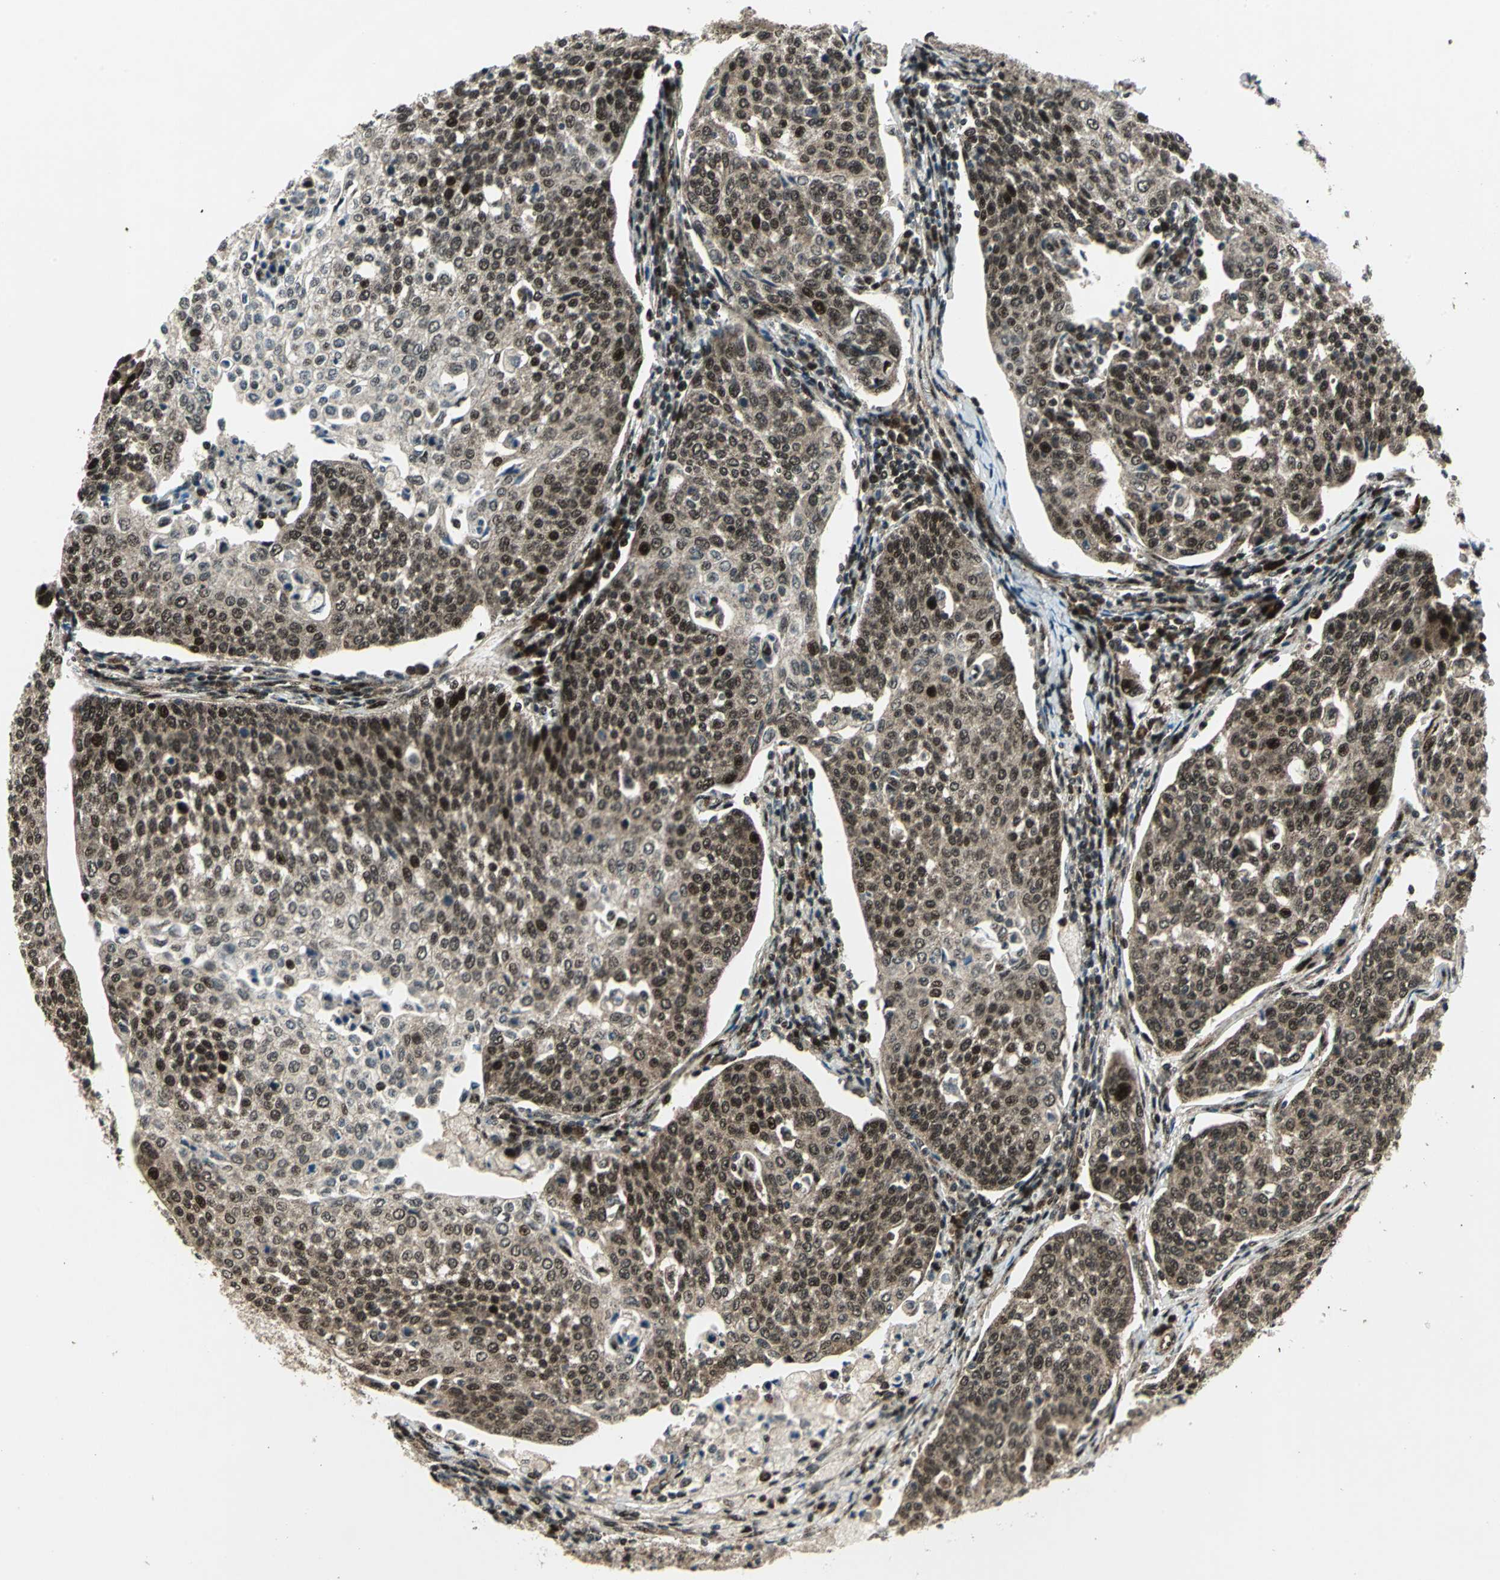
{"staining": {"intensity": "strong", "quantity": ">75%", "location": "cytoplasmic/membranous,nuclear"}, "tissue": "cervical cancer", "cell_type": "Tumor cells", "image_type": "cancer", "snomed": [{"axis": "morphology", "description": "Squamous cell carcinoma, NOS"}, {"axis": "topography", "description": "Cervix"}], "caption": "Strong cytoplasmic/membranous and nuclear protein positivity is appreciated in about >75% of tumor cells in squamous cell carcinoma (cervical). The staining was performed using DAB, with brown indicating positive protein expression. Nuclei are stained blue with hematoxylin.", "gene": "COPS5", "patient": {"sex": "female", "age": 34}}